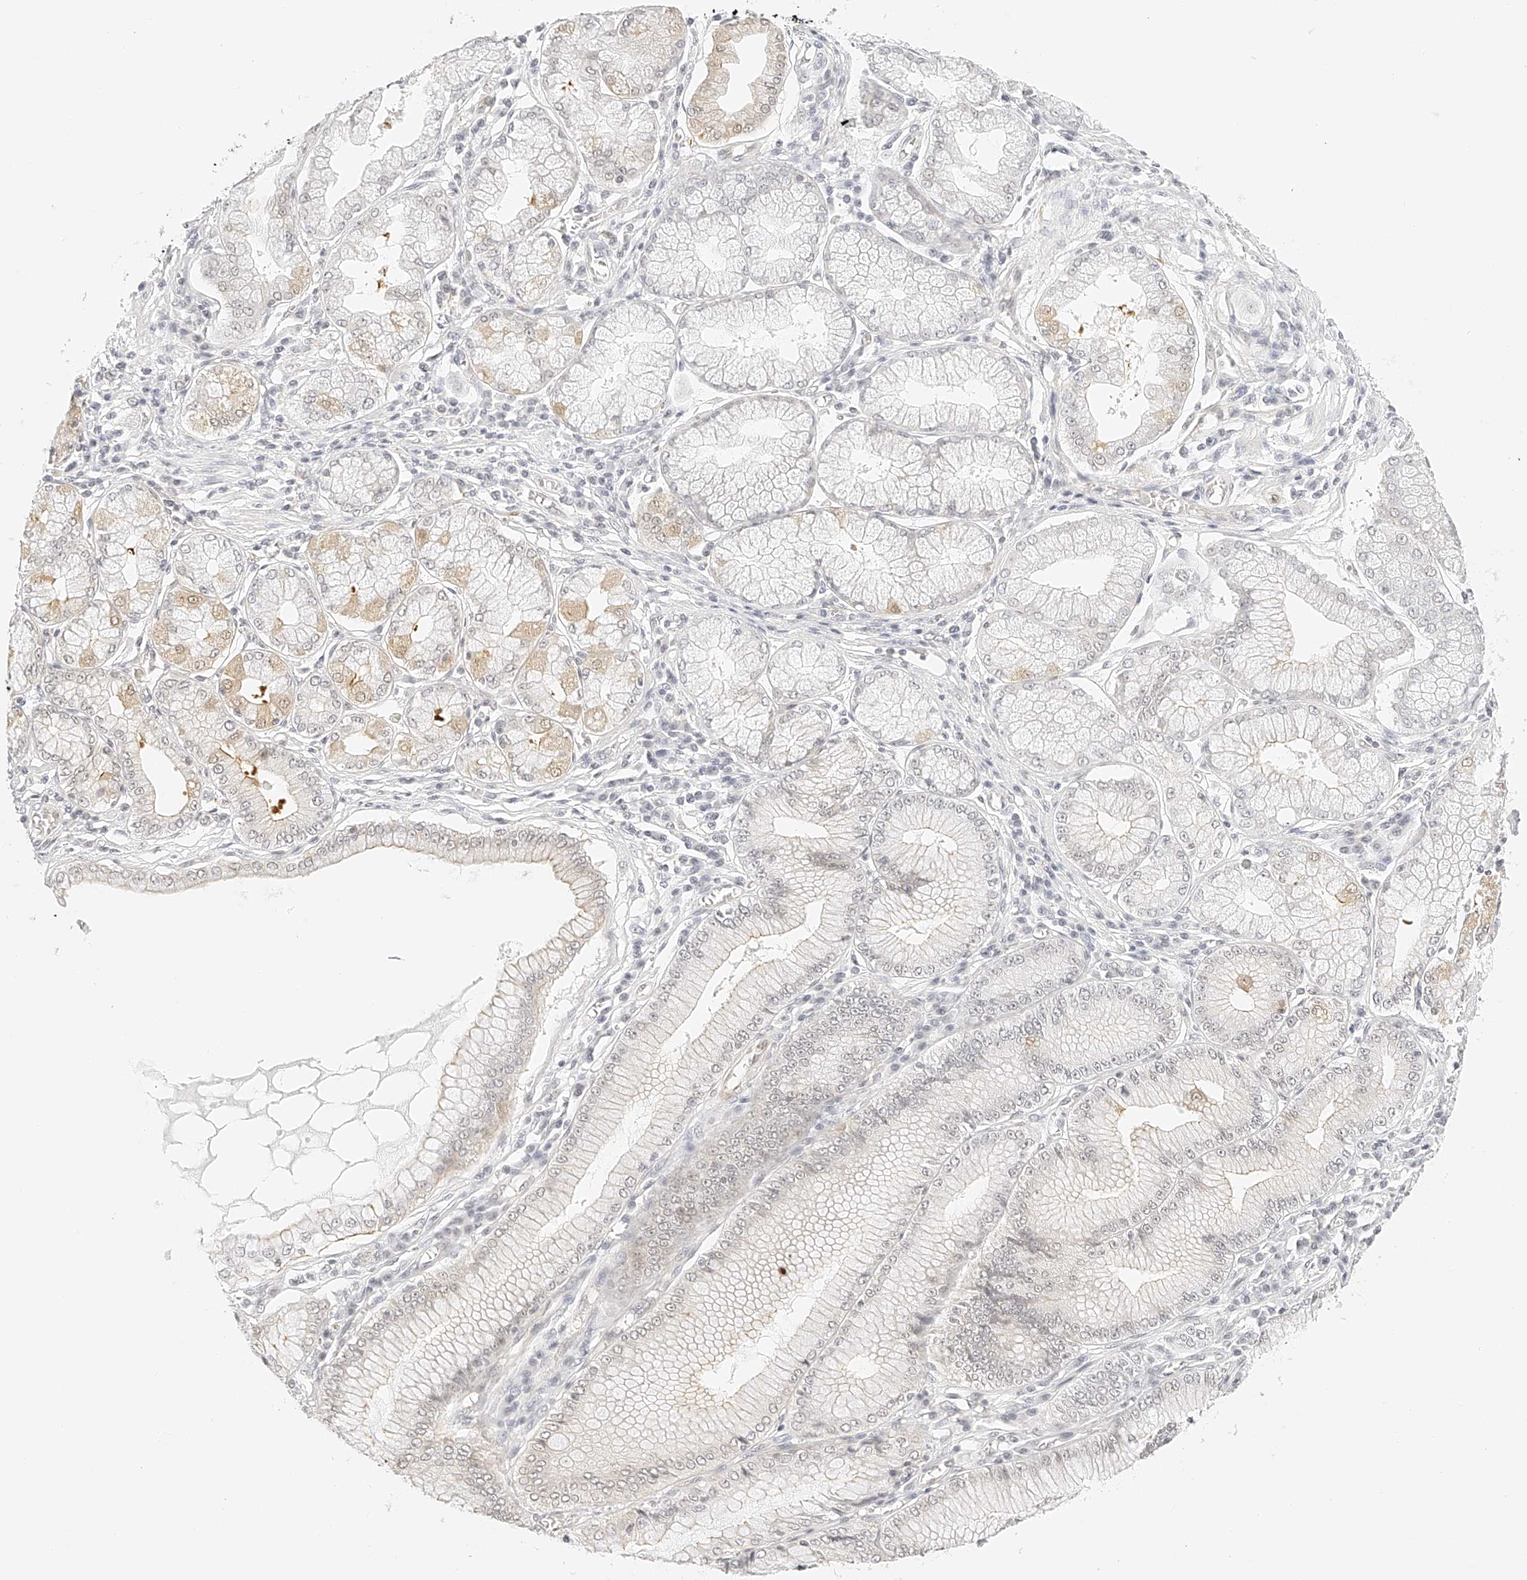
{"staining": {"intensity": "strong", "quantity": "<25%", "location": "cytoplasmic/membranous"}, "tissue": "stomach cancer", "cell_type": "Tumor cells", "image_type": "cancer", "snomed": [{"axis": "morphology", "description": "Adenocarcinoma, NOS"}, {"axis": "topography", "description": "Stomach"}], "caption": "High-magnification brightfield microscopy of adenocarcinoma (stomach) stained with DAB (brown) and counterstained with hematoxylin (blue). tumor cells exhibit strong cytoplasmic/membranous staining is seen in about<25% of cells.", "gene": "ZFP69", "patient": {"sex": "male", "age": 59}}